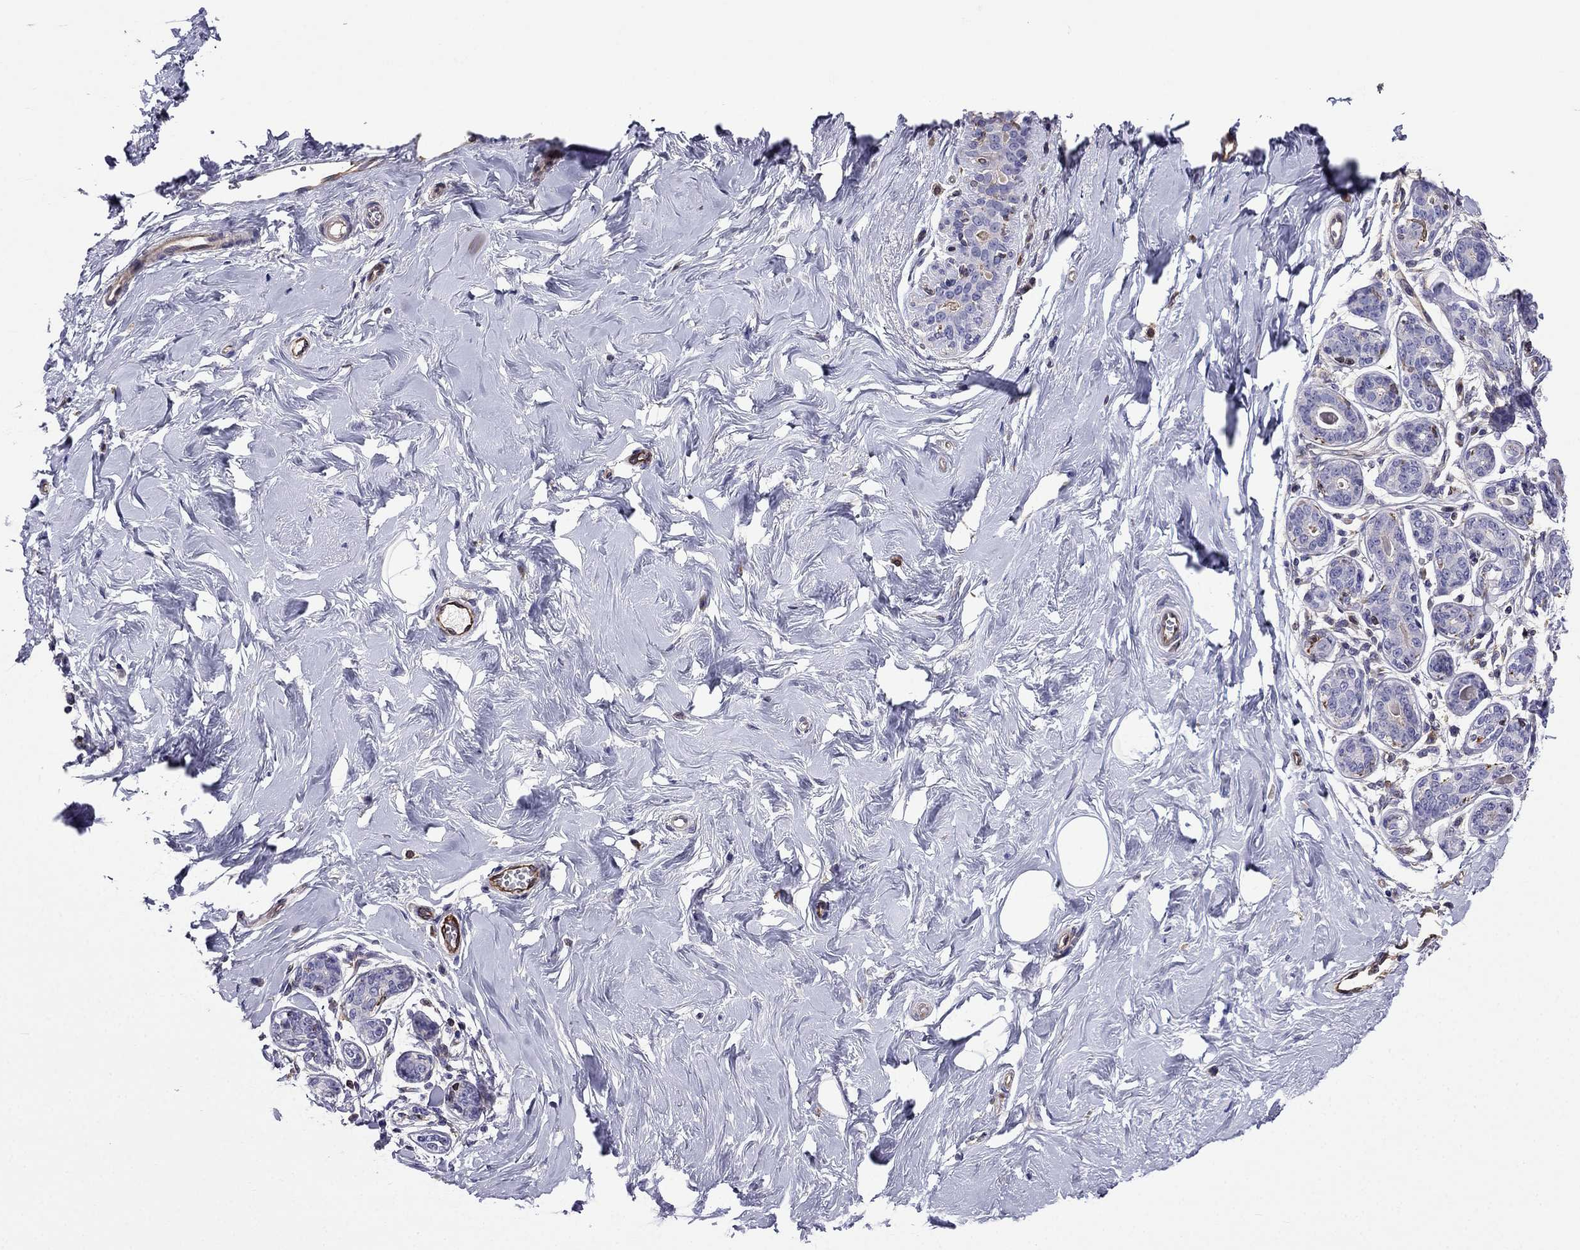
{"staining": {"intensity": "negative", "quantity": "none", "location": "none"}, "tissue": "breast", "cell_type": "Adipocytes", "image_type": "normal", "snomed": [{"axis": "morphology", "description": "Normal tissue, NOS"}, {"axis": "topography", "description": "Skin"}, {"axis": "topography", "description": "Breast"}], "caption": "DAB immunohistochemical staining of benign breast shows no significant staining in adipocytes. The staining was performed using DAB (3,3'-diaminobenzidine) to visualize the protein expression in brown, while the nuclei were stained in blue with hematoxylin (Magnification: 20x).", "gene": "GNAL", "patient": {"sex": "female", "age": 43}}